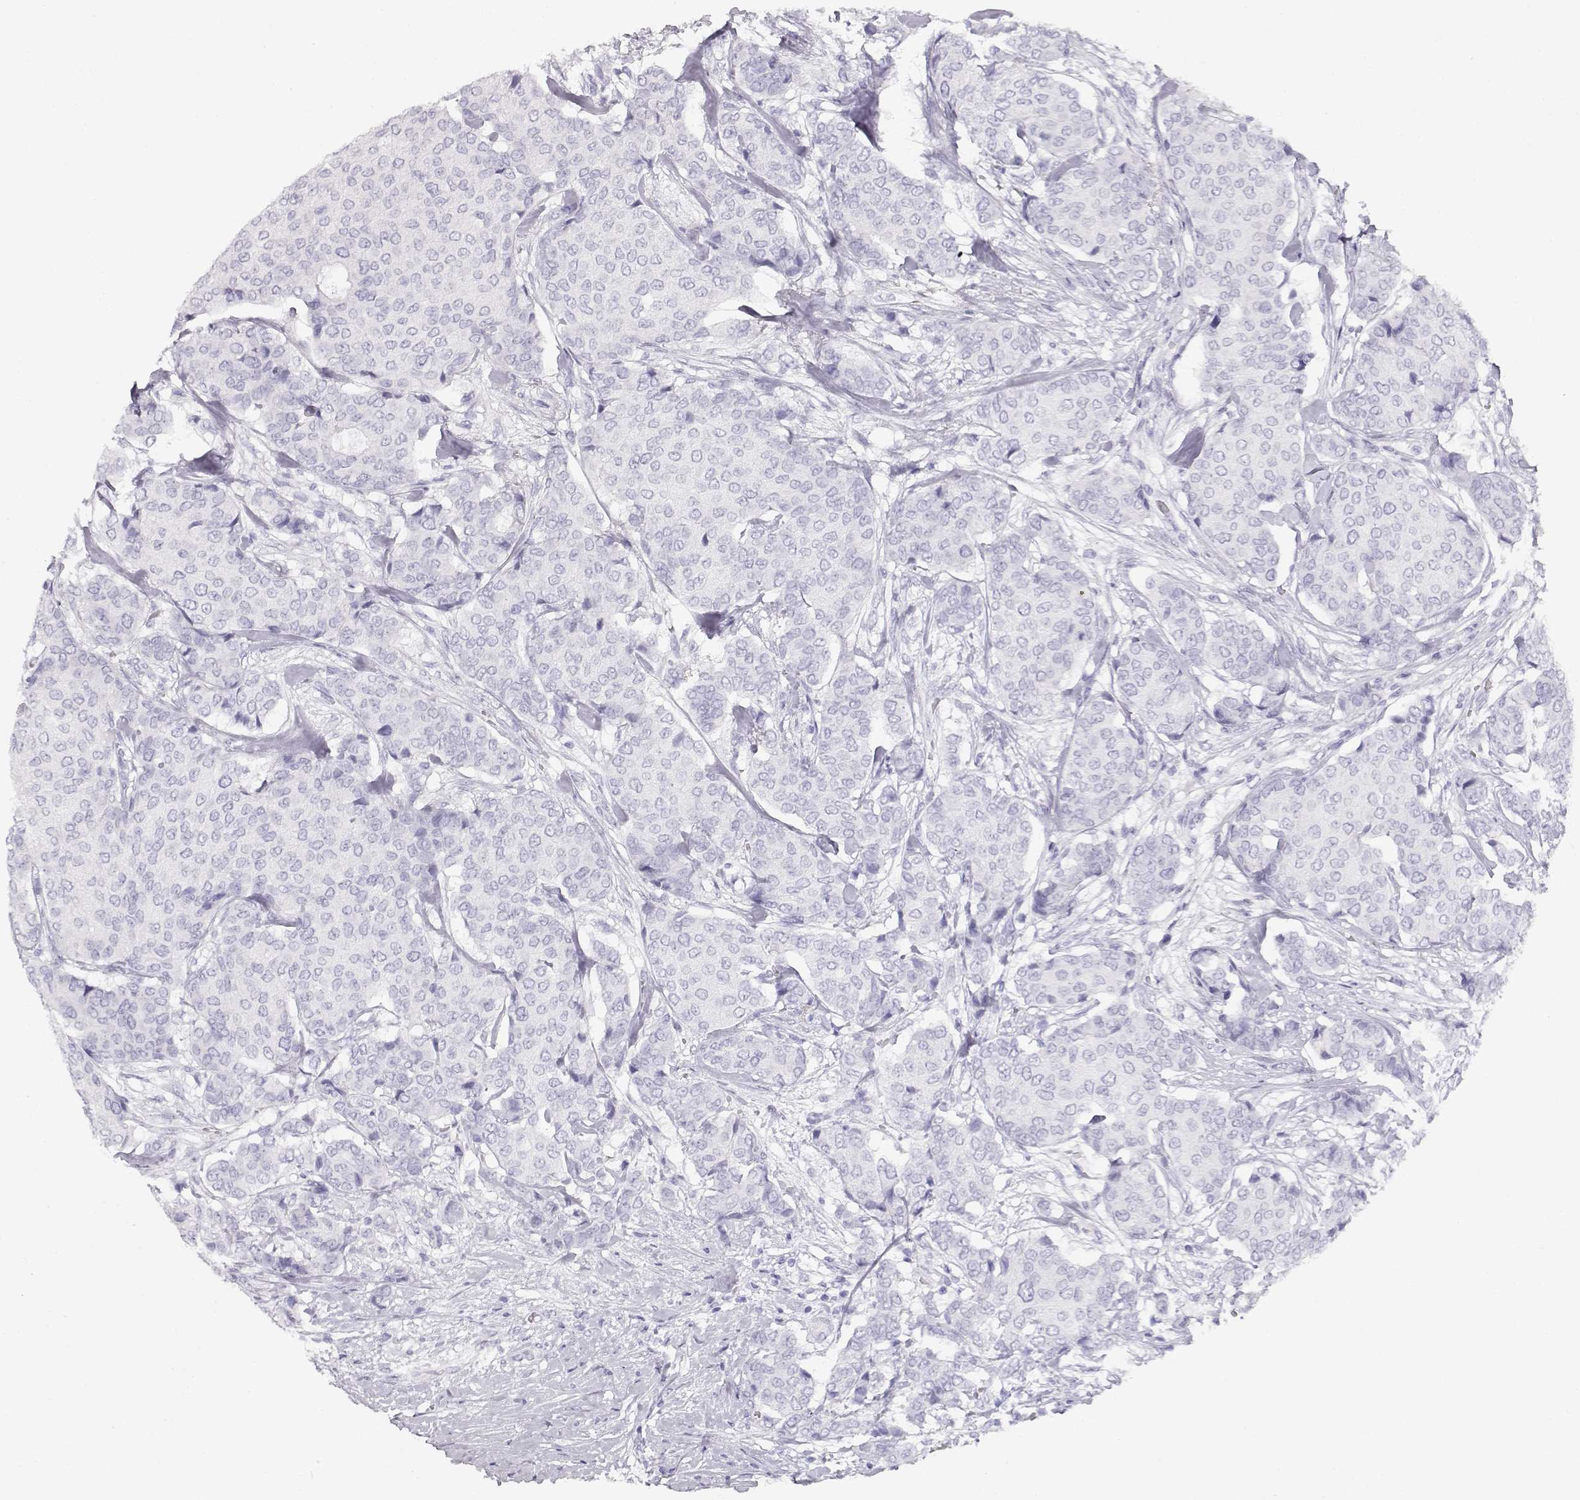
{"staining": {"intensity": "negative", "quantity": "none", "location": "none"}, "tissue": "breast cancer", "cell_type": "Tumor cells", "image_type": "cancer", "snomed": [{"axis": "morphology", "description": "Duct carcinoma"}, {"axis": "topography", "description": "Breast"}], "caption": "DAB immunohistochemical staining of human breast infiltrating ductal carcinoma reveals no significant staining in tumor cells.", "gene": "TKTL1", "patient": {"sex": "female", "age": 75}}